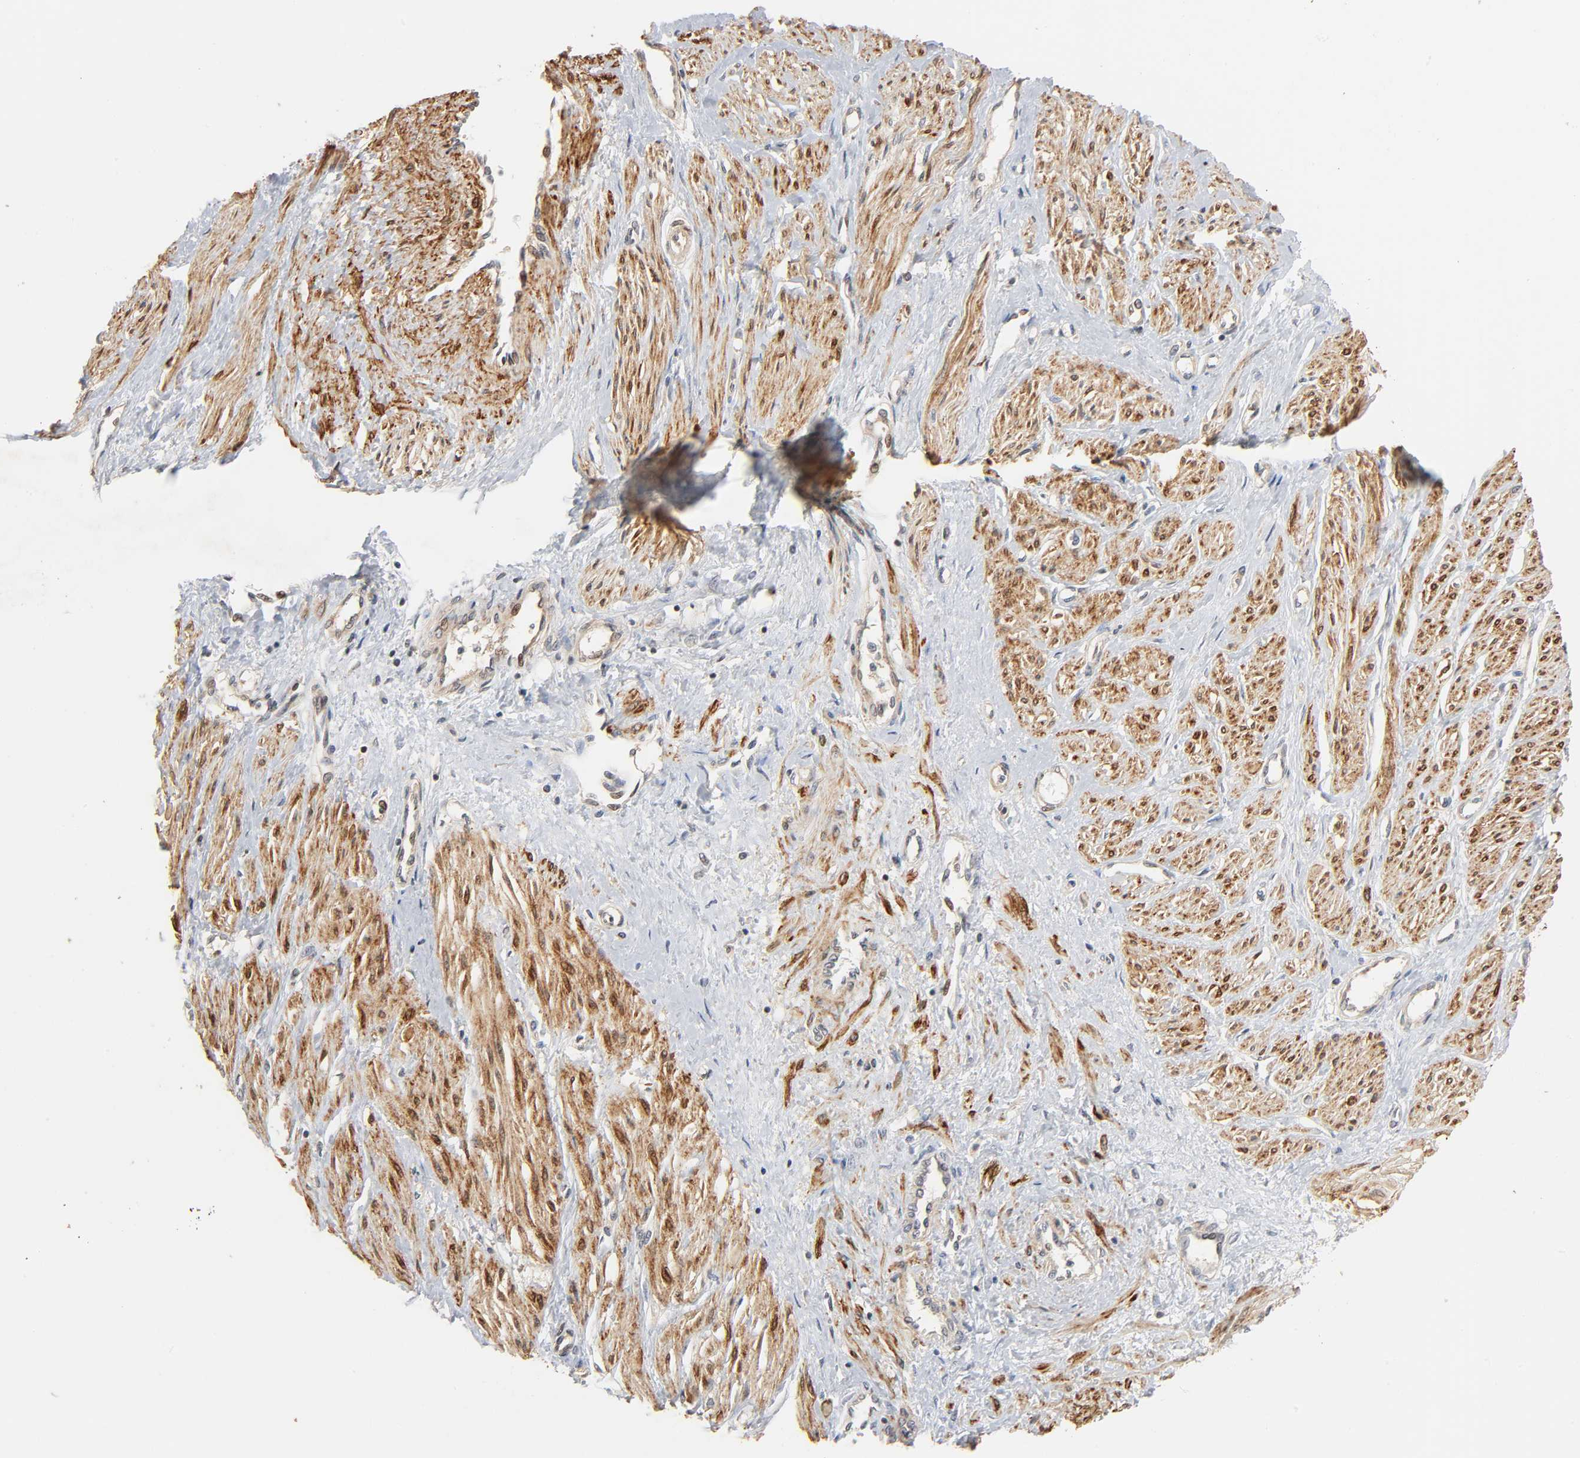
{"staining": {"intensity": "moderate", "quantity": ">75%", "location": "cytoplasmic/membranous,nuclear"}, "tissue": "smooth muscle", "cell_type": "Smooth muscle cells", "image_type": "normal", "snomed": [{"axis": "morphology", "description": "Normal tissue, NOS"}, {"axis": "topography", "description": "Smooth muscle"}, {"axis": "topography", "description": "Uterus"}], "caption": "Protein staining demonstrates moderate cytoplasmic/membranous,nuclear expression in approximately >75% of smooth muscle cells in unremarkable smooth muscle. Nuclei are stained in blue.", "gene": "NEMF", "patient": {"sex": "female", "age": 39}}